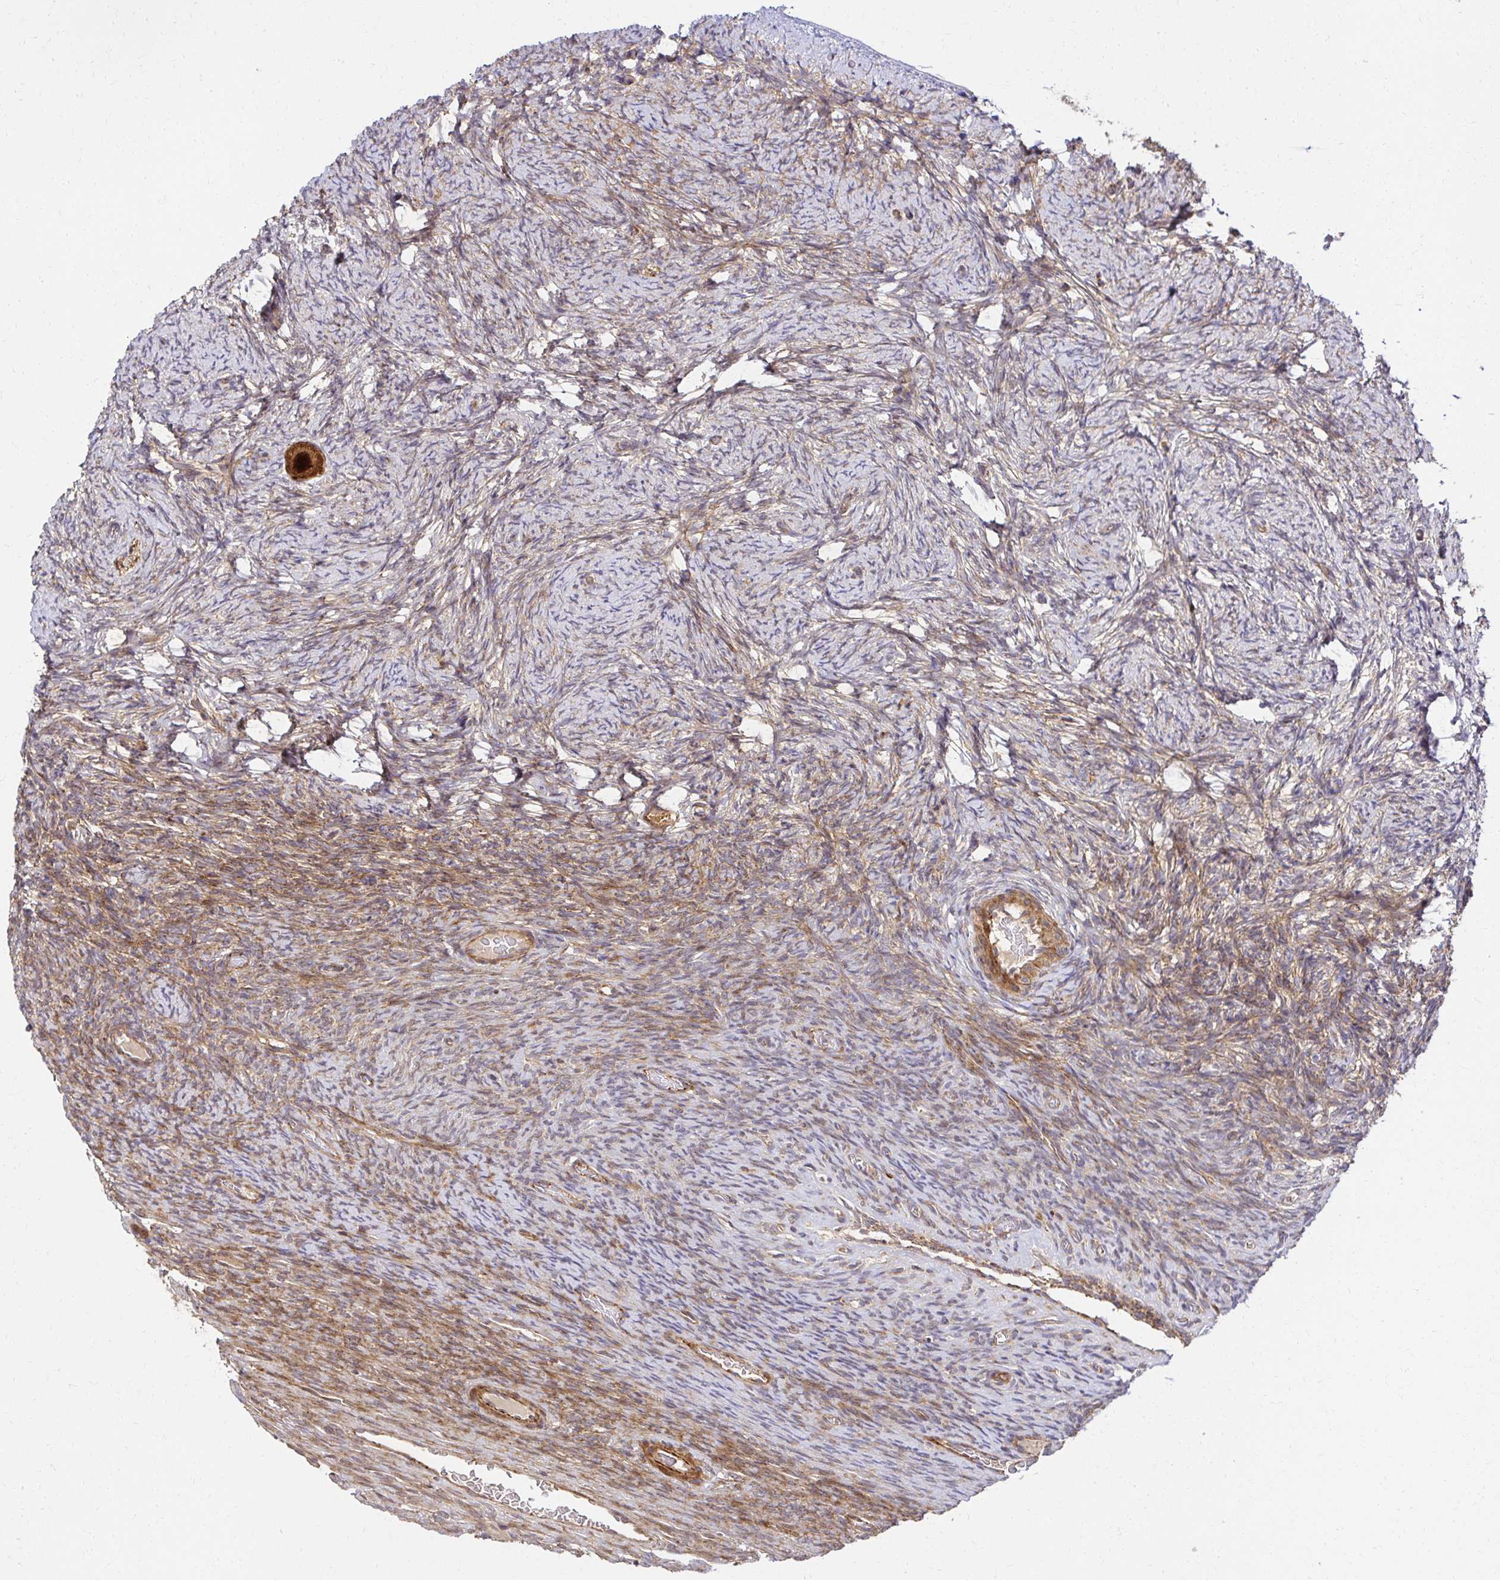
{"staining": {"intensity": "strong", "quantity": ">75%", "location": "cytoplasmic/membranous,nuclear"}, "tissue": "ovary", "cell_type": "Follicle cells", "image_type": "normal", "snomed": [{"axis": "morphology", "description": "Normal tissue, NOS"}, {"axis": "topography", "description": "Ovary"}], "caption": "DAB (3,3'-diaminobenzidine) immunohistochemical staining of unremarkable human ovary reveals strong cytoplasmic/membranous,nuclear protein positivity in about >75% of follicle cells.", "gene": "PSMA4", "patient": {"sex": "female", "age": 34}}